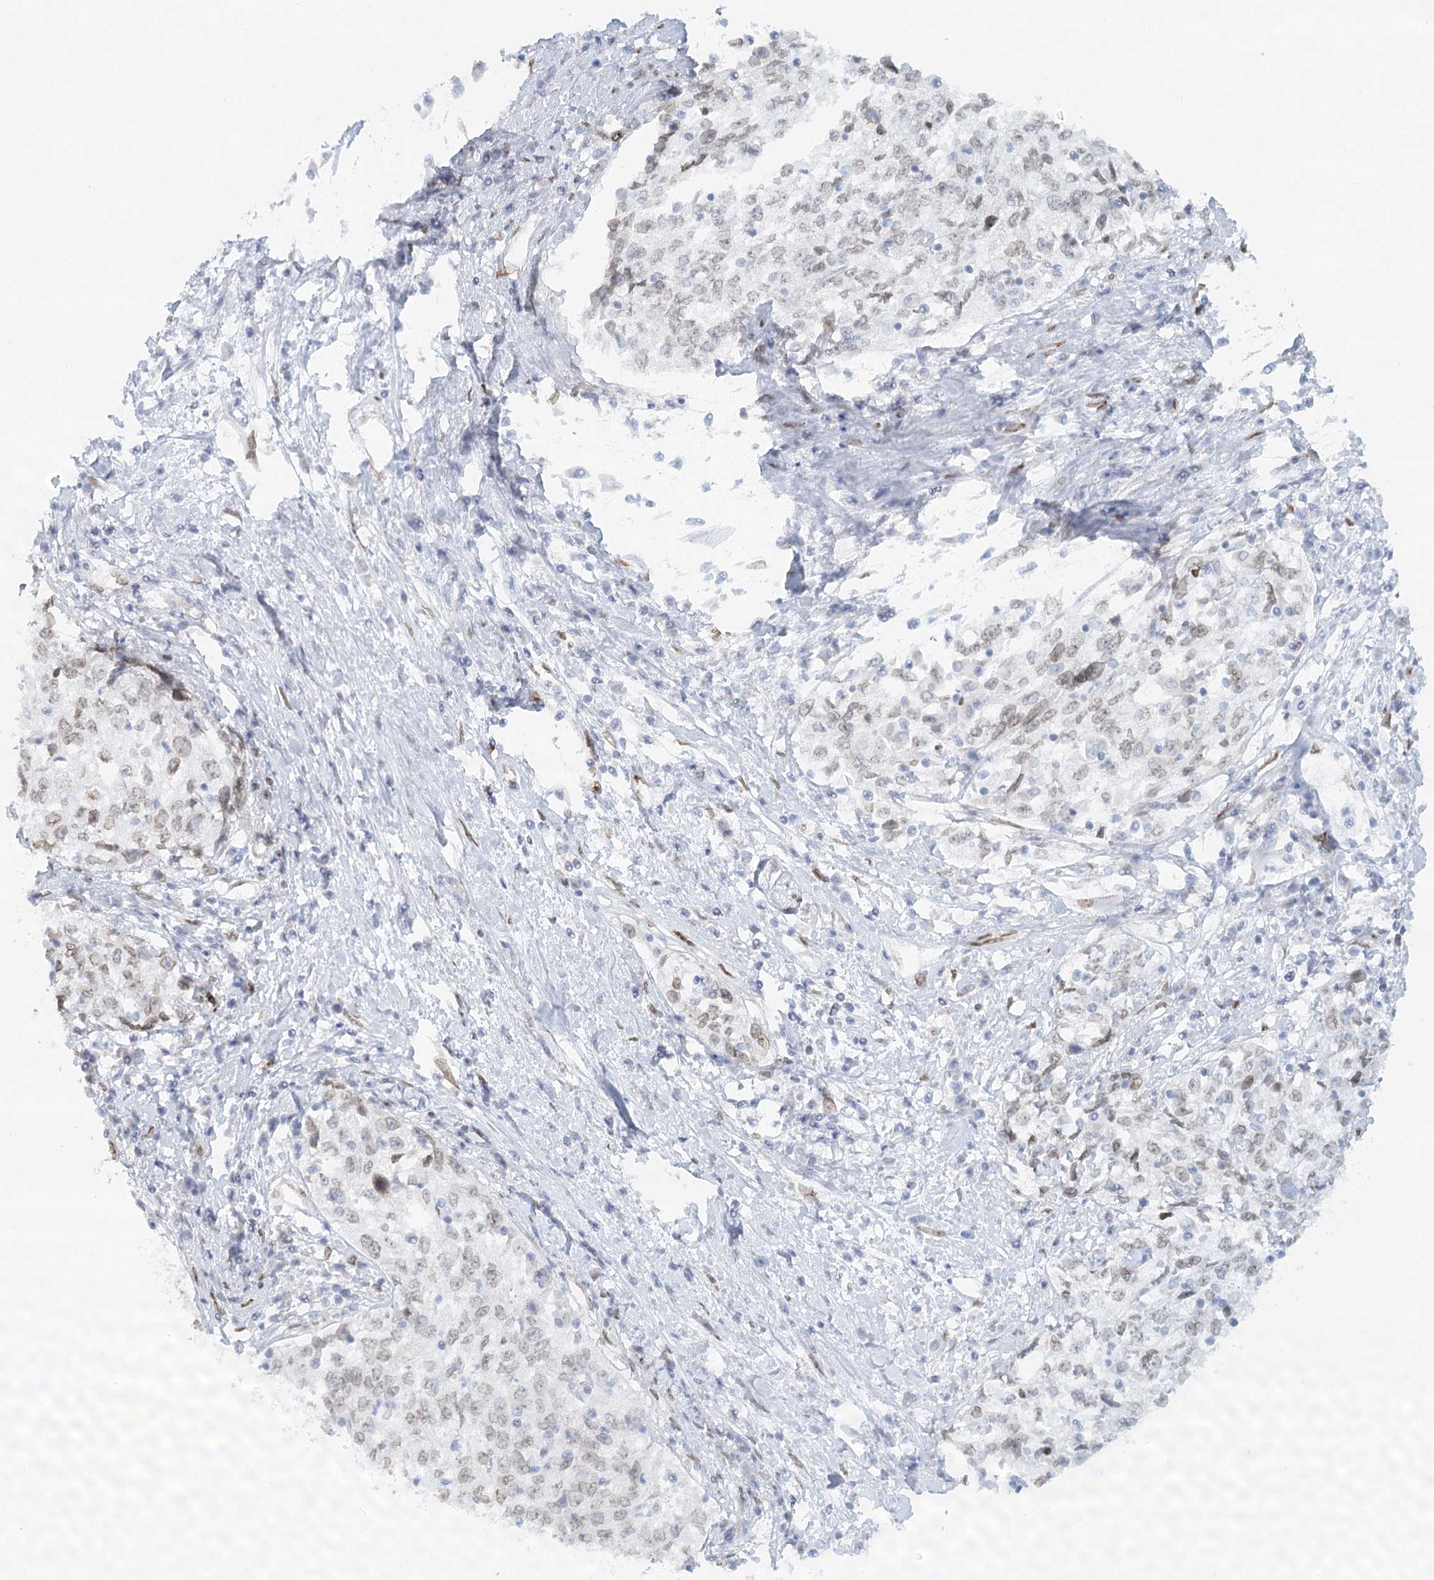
{"staining": {"intensity": "weak", "quantity": "<25%", "location": "nuclear"}, "tissue": "cervical cancer", "cell_type": "Tumor cells", "image_type": "cancer", "snomed": [{"axis": "morphology", "description": "Squamous cell carcinoma, NOS"}, {"axis": "topography", "description": "Cervix"}], "caption": "Tumor cells are negative for protein expression in human cervical cancer (squamous cell carcinoma).", "gene": "VWA5A", "patient": {"sex": "female", "age": 57}}